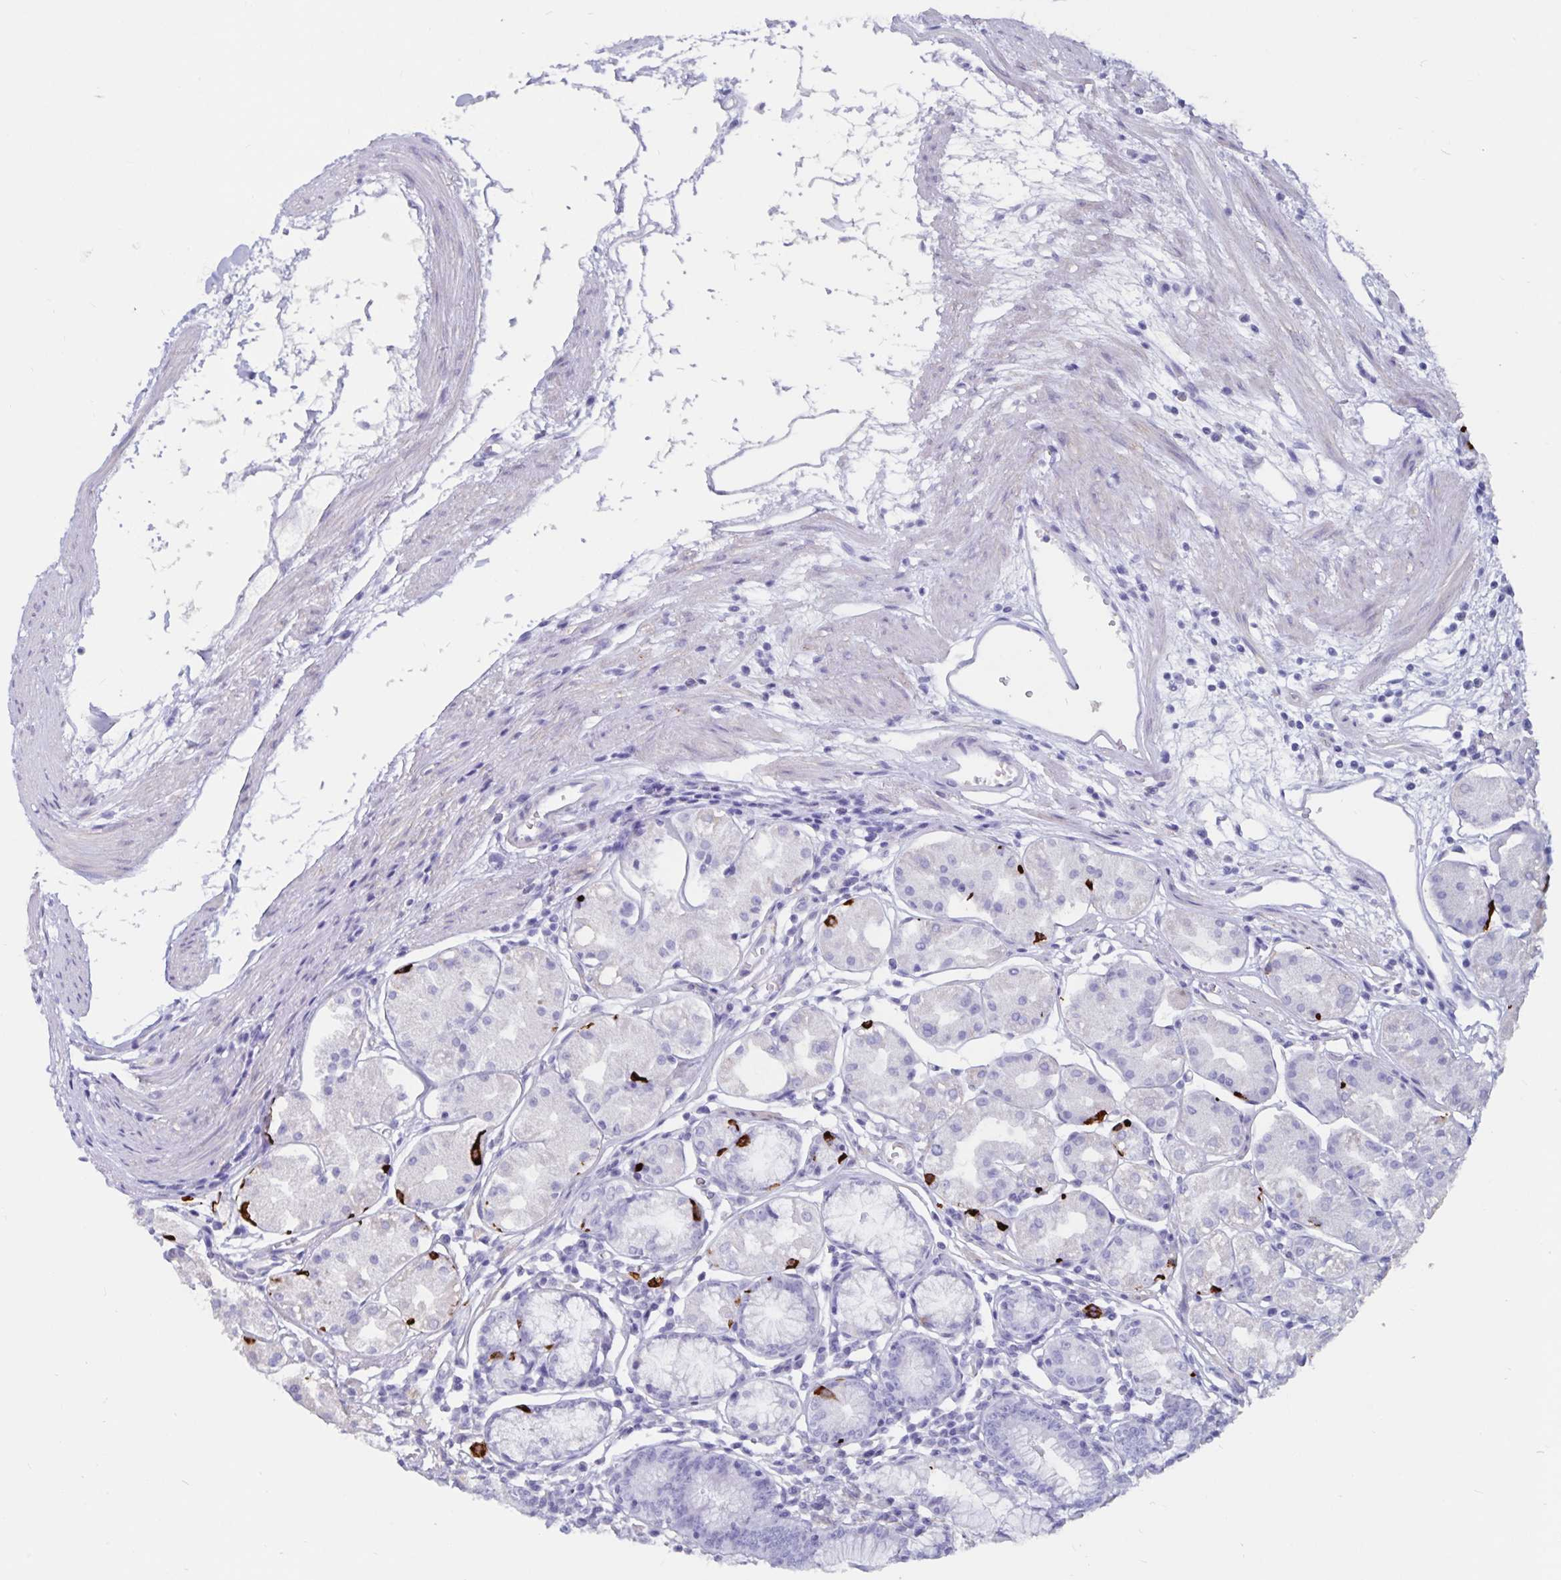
{"staining": {"intensity": "strong", "quantity": "<25%", "location": "cytoplasmic/membranous"}, "tissue": "stomach", "cell_type": "Glandular cells", "image_type": "normal", "snomed": [{"axis": "morphology", "description": "Normal tissue, NOS"}, {"axis": "topography", "description": "Stomach"}], "caption": "High-magnification brightfield microscopy of unremarkable stomach stained with DAB (brown) and counterstained with hematoxylin (blue). glandular cells exhibit strong cytoplasmic/membranous staining is seen in approximately<25% of cells. (Stains: DAB (3,3'-diaminobenzidine) in brown, nuclei in blue, Microscopy: brightfield microscopy at high magnification).", "gene": "GPR137", "patient": {"sex": "male", "age": 55}}